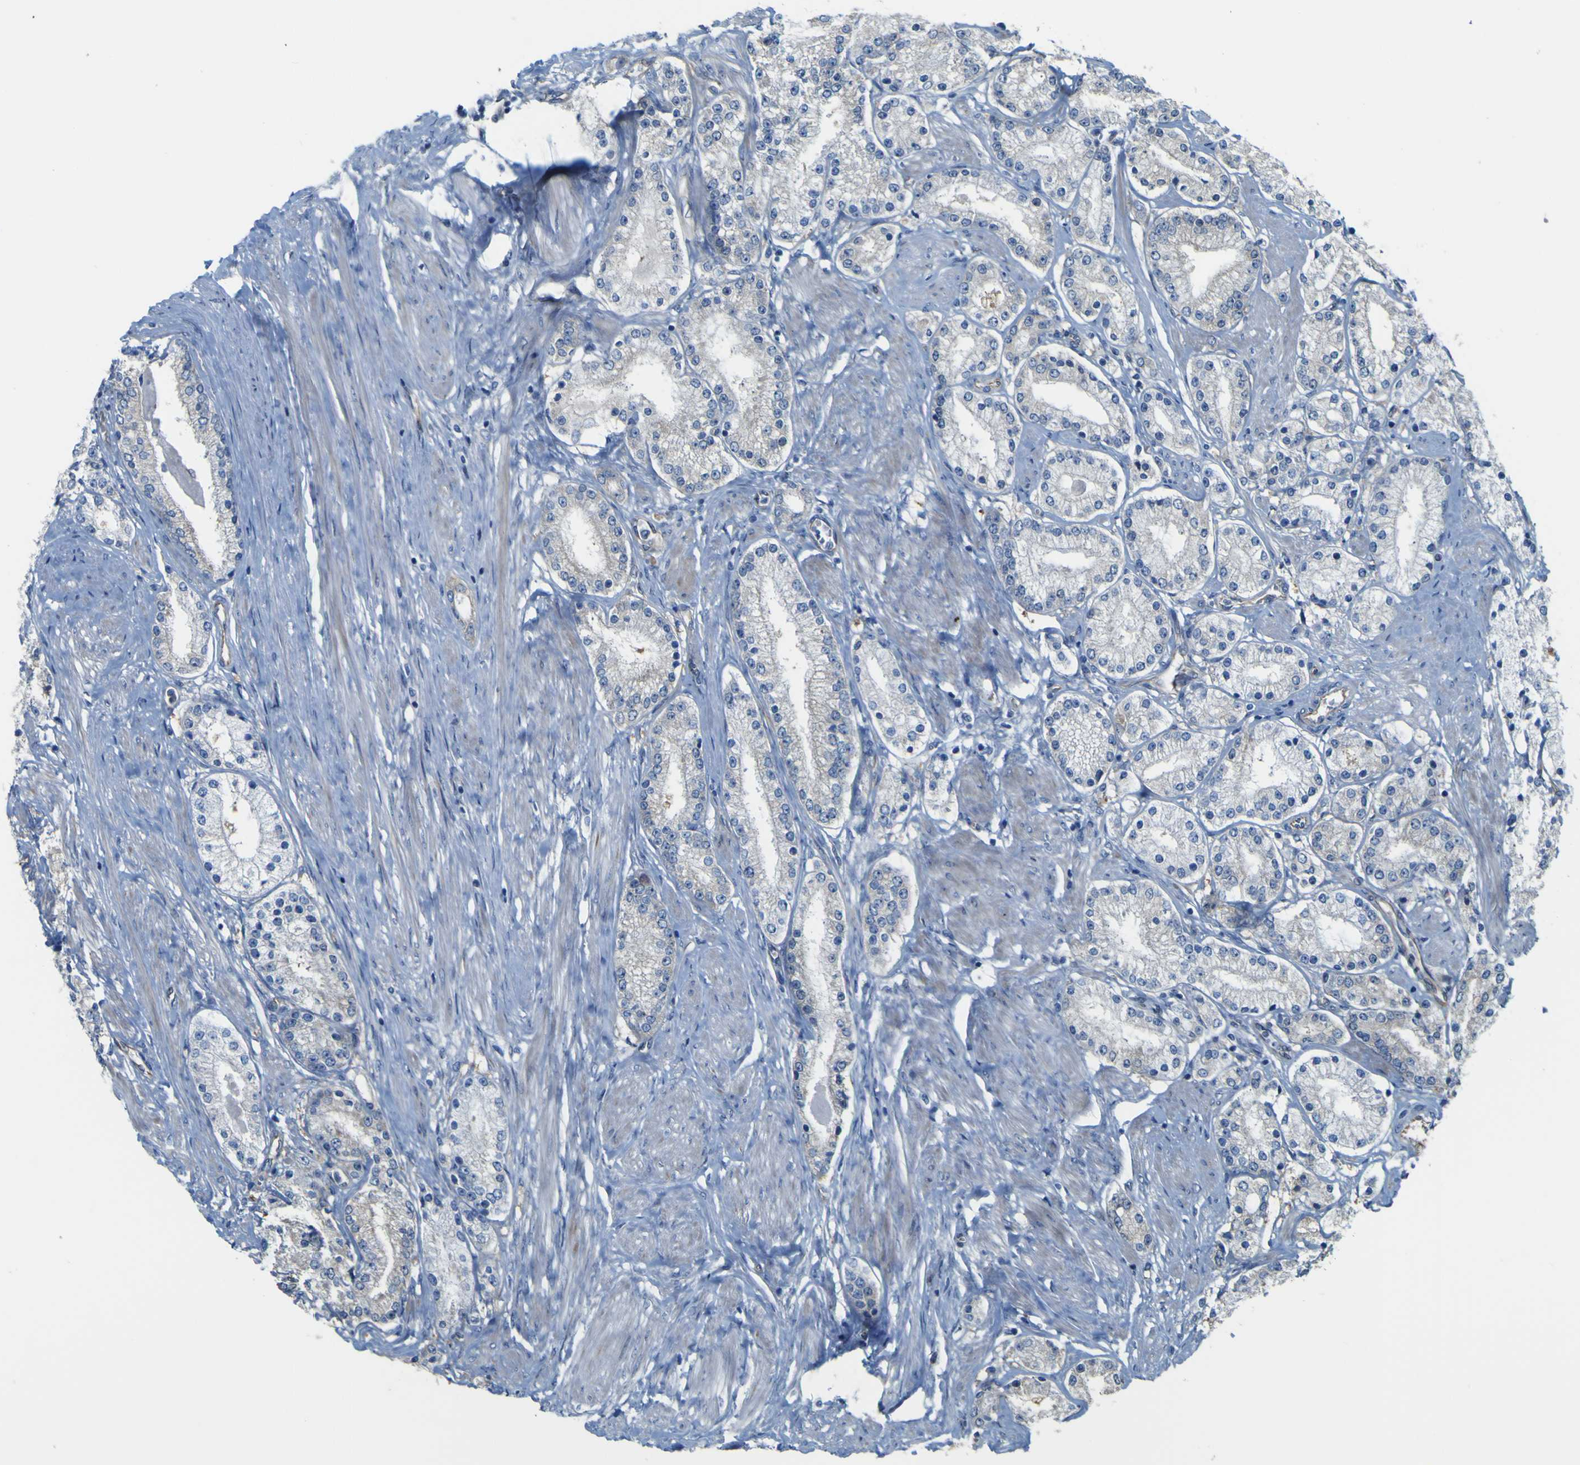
{"staining": {"intensity": "negative", "quantity": "none", "location": "none"}, "tissue": "prostate cancer", "cell_type": "Tumor cells", "image_type": "cancer", "snomed": [{"axis": "morphology", "description": "Adenocarcinoma, Low grade"}, {"axis": "topography", "description": "Prostate"}], "caption": "This is a image of IHC staining of prostate cancer (low-grade adenocarcinoma), which shows no staining in tumor cells. (Brightfield microscopy of DAB IHC at high magnification).", "gene": "JPH1", "patient": {"sex": "male", "age": 63}}